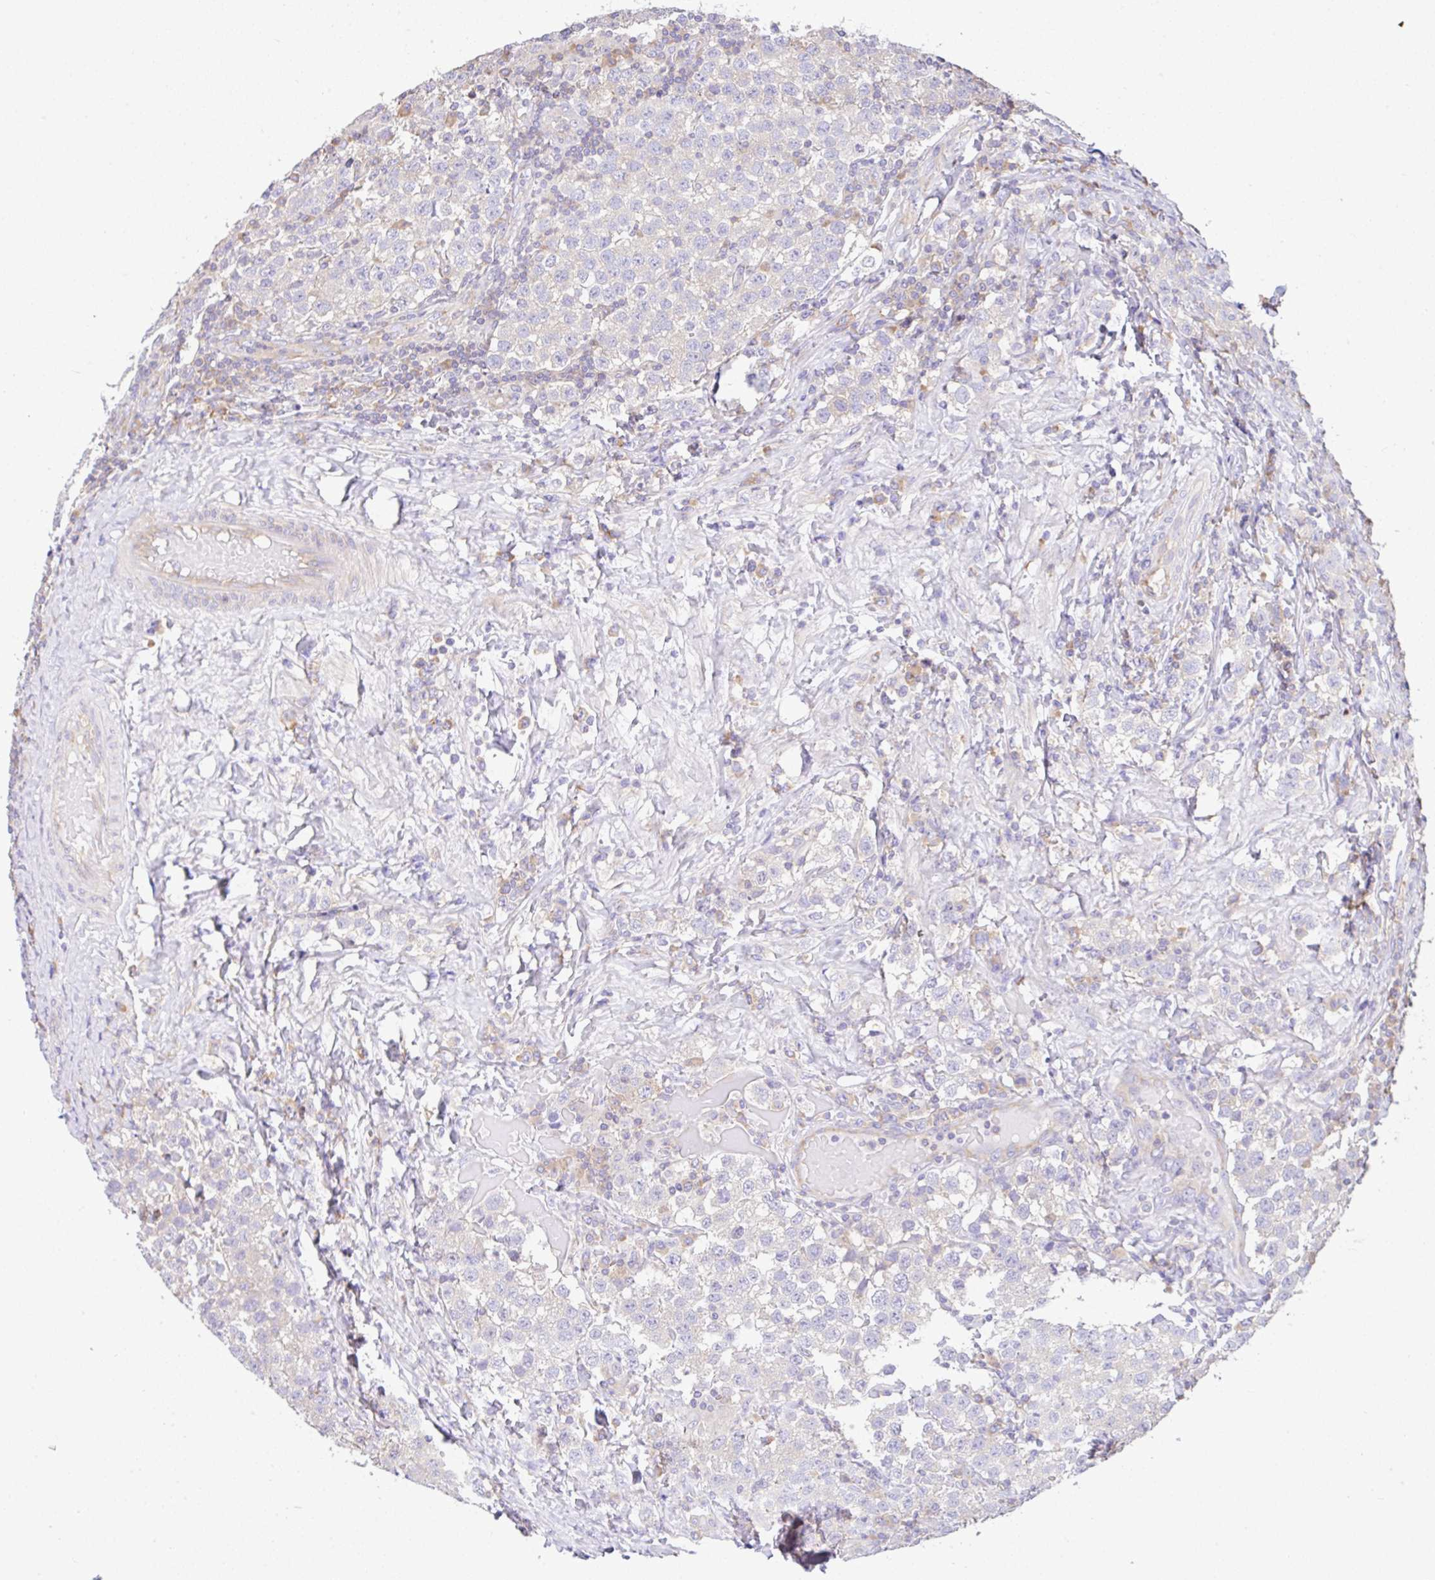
{"staining": {"intensity": "negative", "quantity": "none", "location": "none"}, "tissue": "testis cancer", "cell_type": "Tumor cells", "image_type": "cancer", "snomed": [{"axis": "morphology", "description": "Seminoma, NOS"}, {"axis": "topography", "description": "Testis"}], "caption": "The immunohistochemistry image has no significant expression in tumor cells of testis cancer tissue.", "gene": "GFPT2", "patient": {"sex": "male", "age": 34}}